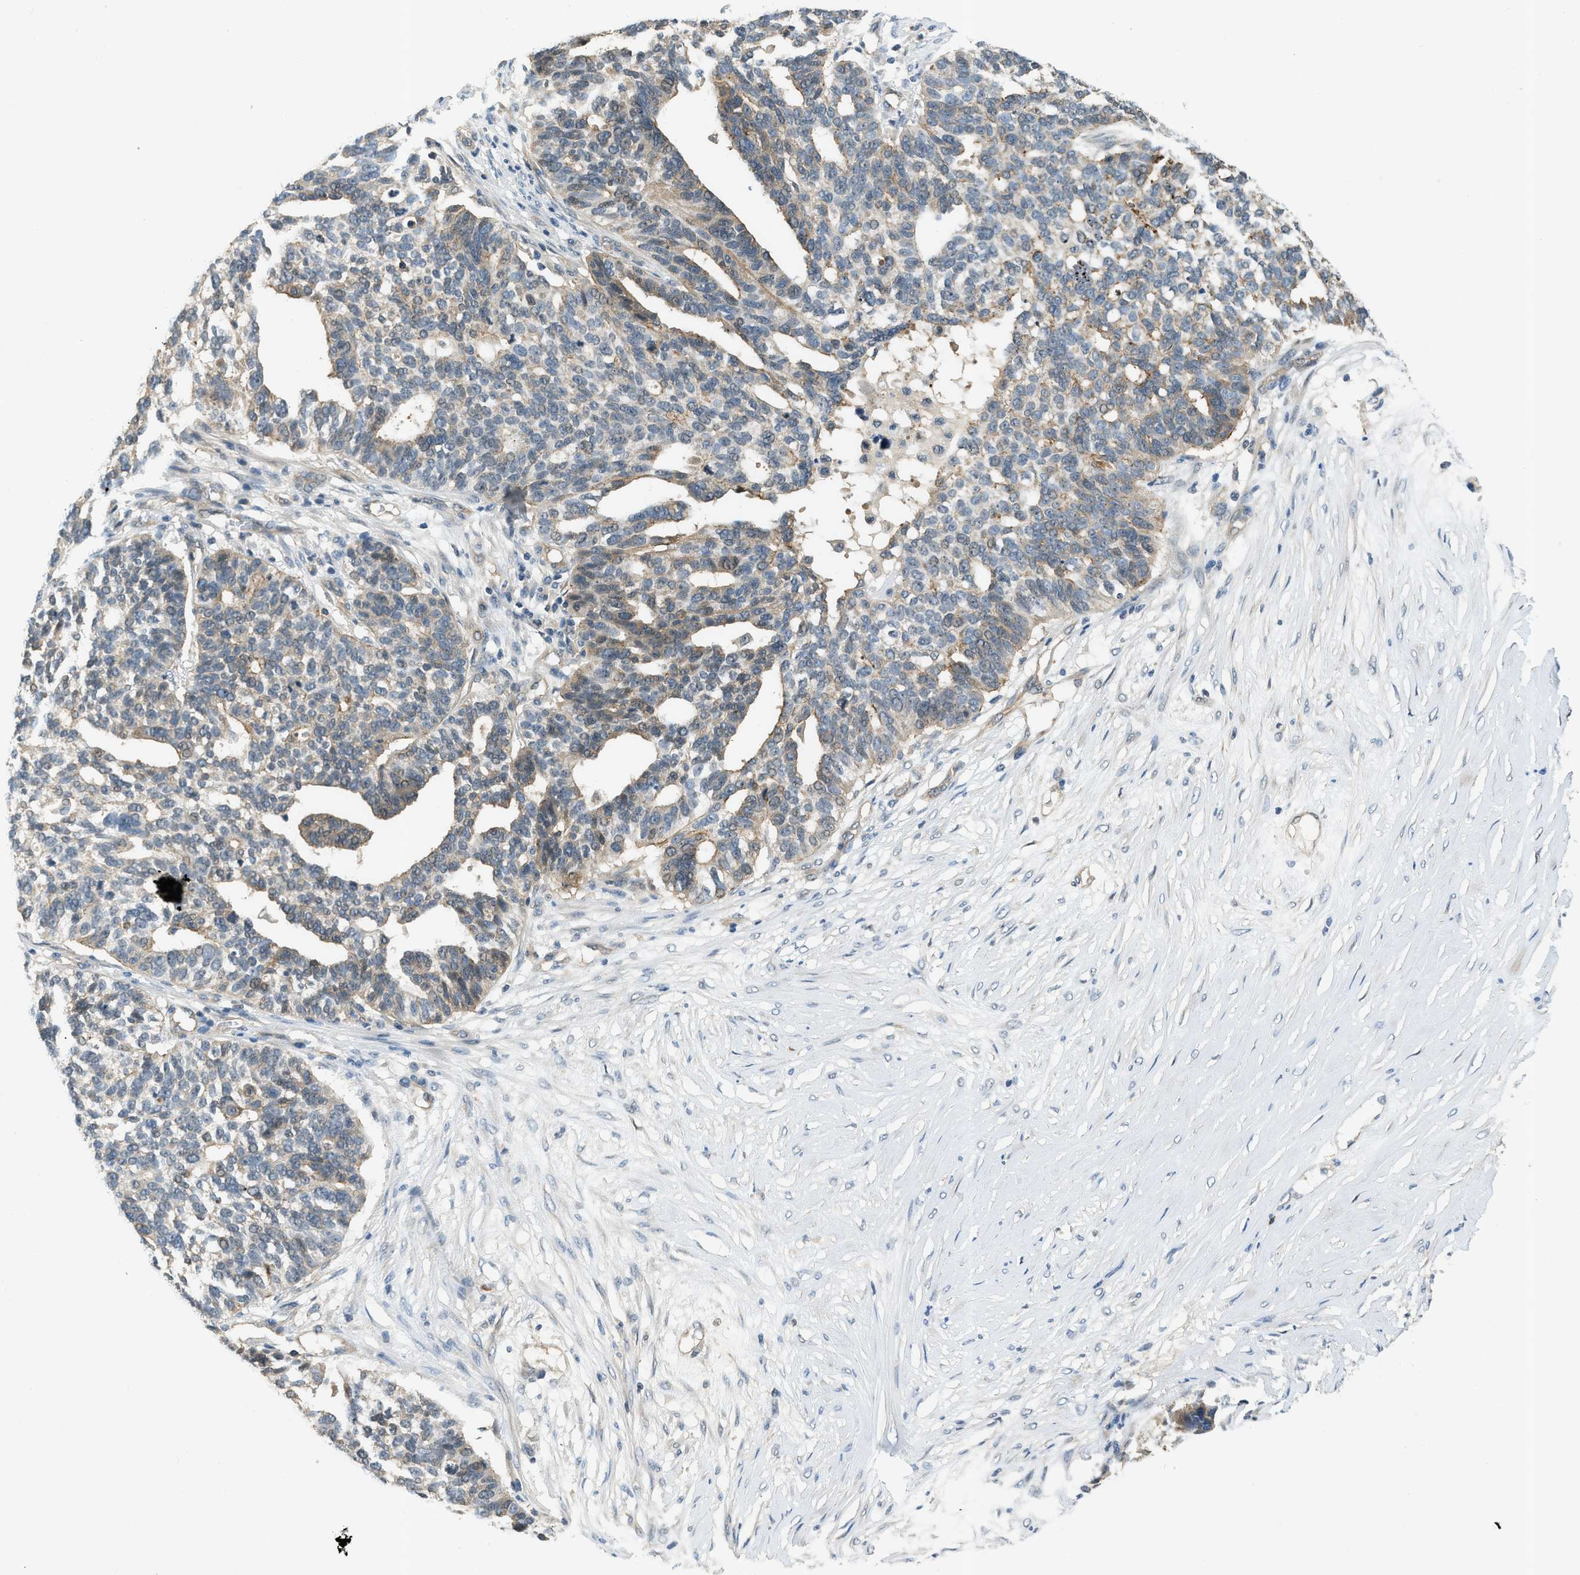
{"staining": {"intensity": "weak", "quantity": "<25%", "location": "cytoplasmic/membranous"}, "tissue": "ovarian cancer", "cell_type": "Tumor cells", "image_type": "cancer", "snomed": [{"axis": "morphology", "description": "Cystadenocarcinoma, serous, NOS"}, {"axis": "topography", "description": "Ovary"}], "caption": "DAB (3,3'-diaminobenzidine) immunohistochemical staining of serous cystadenocarcinoma (ovarian) reveals no significant positivity in tumor cells.", "gene": "CBLB", "patient": {"sex": "female", "age": 59}}